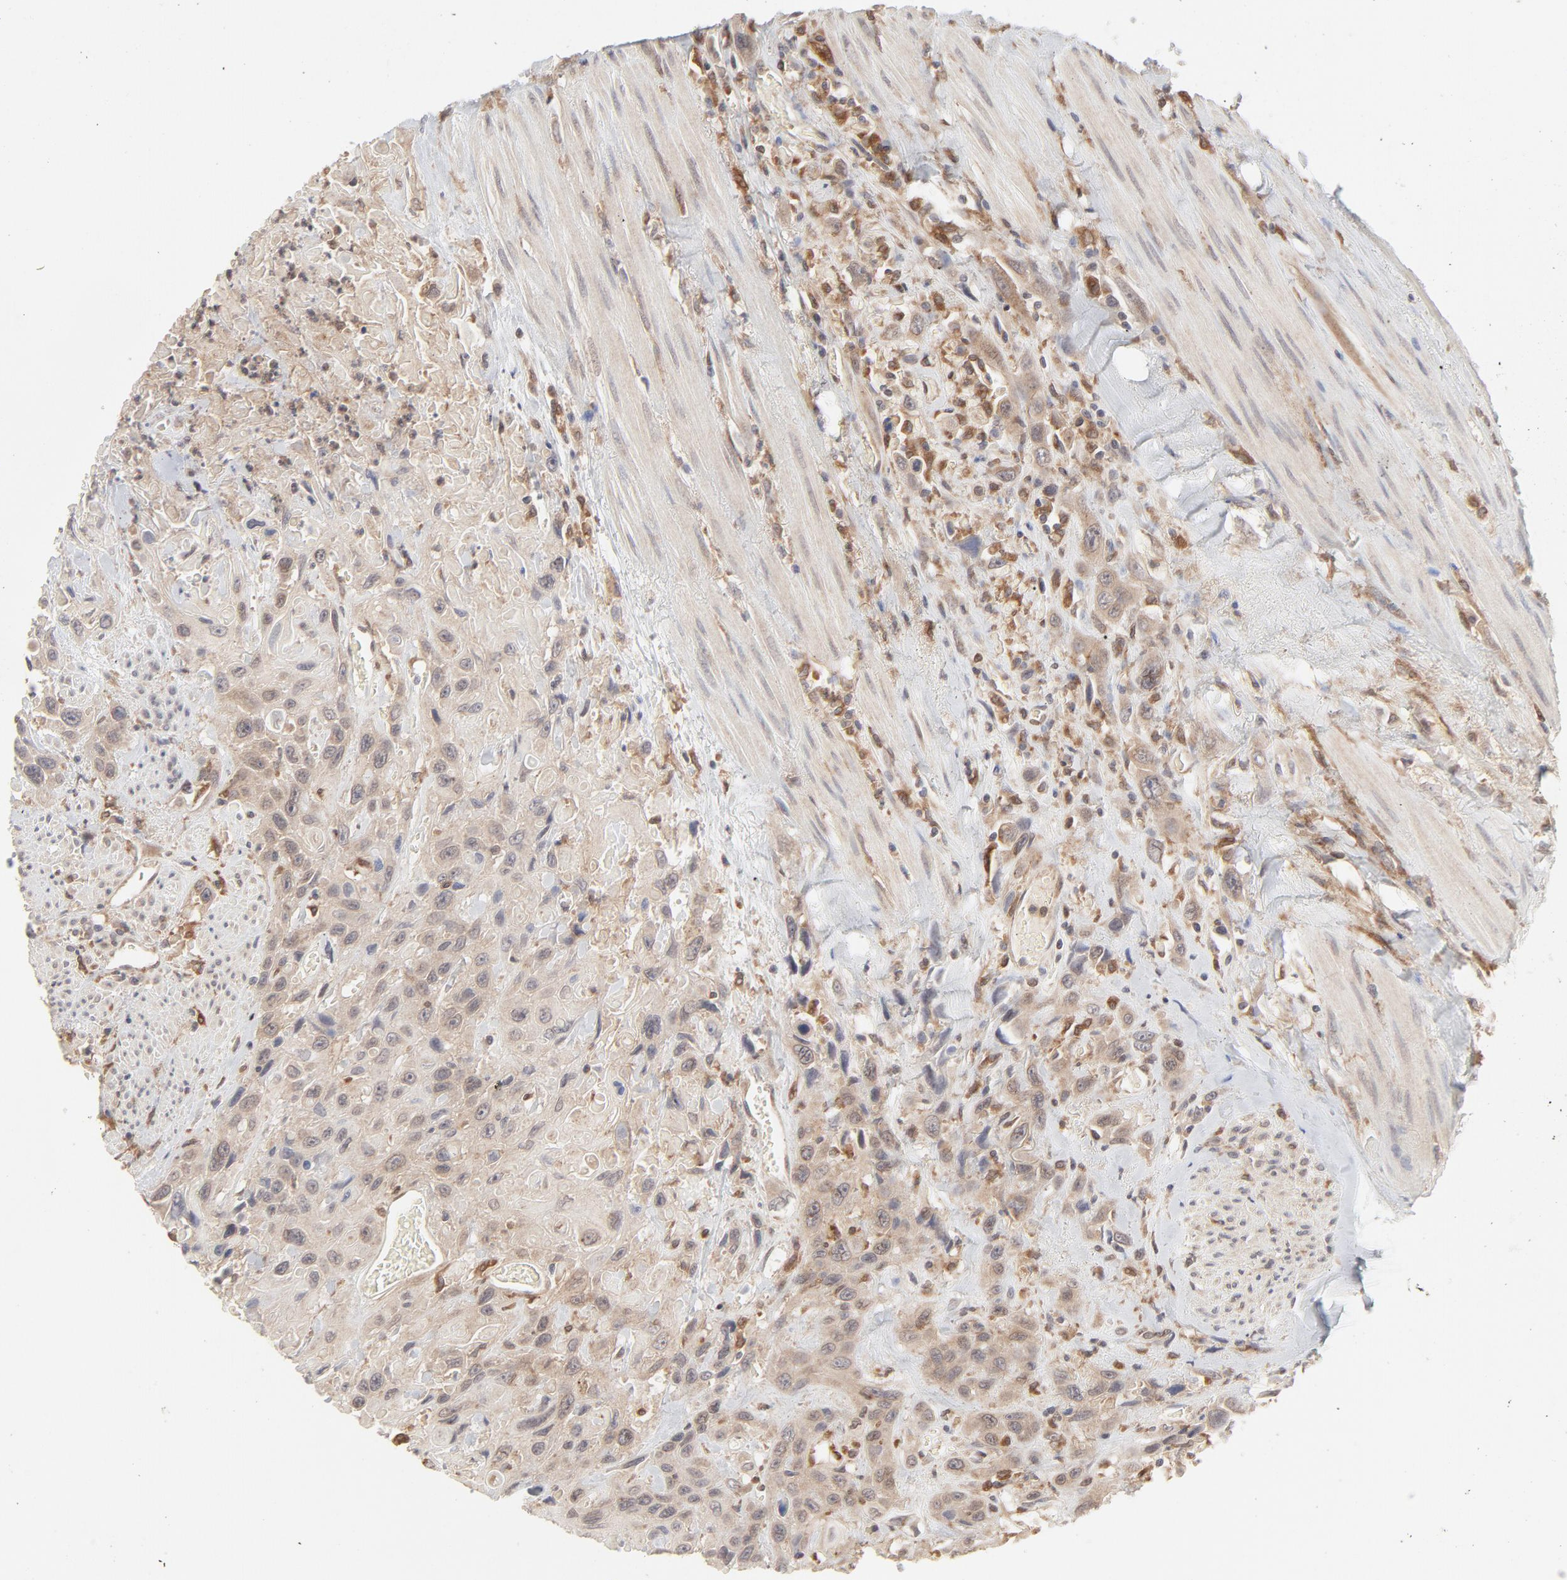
{"staining": {"intensity": "weak", "quantity": ">75%", "location": "cytoplasmic/membranous"}, "tissue": "urothelial cancer", "cell_type": "Tumor cells", "image_type": "cancer", "snomed": [{"axis": "morphology", "description": "Urothelial carcinoma, High grade"}, {"axis": "topography", "description": "Urinary bladder"}], "caption": "IHC photomicrograph of neoplastic tissue: human urothelial cancer stained using IHC reveals low levels of weak protein expression localized specifically in the cytoplasmic/membranous of tumor cells, appearing as a cytoplasmic/membranous brown color.", "gene": "RAB5C", "patient": {"sex": "female", "age": 84}}